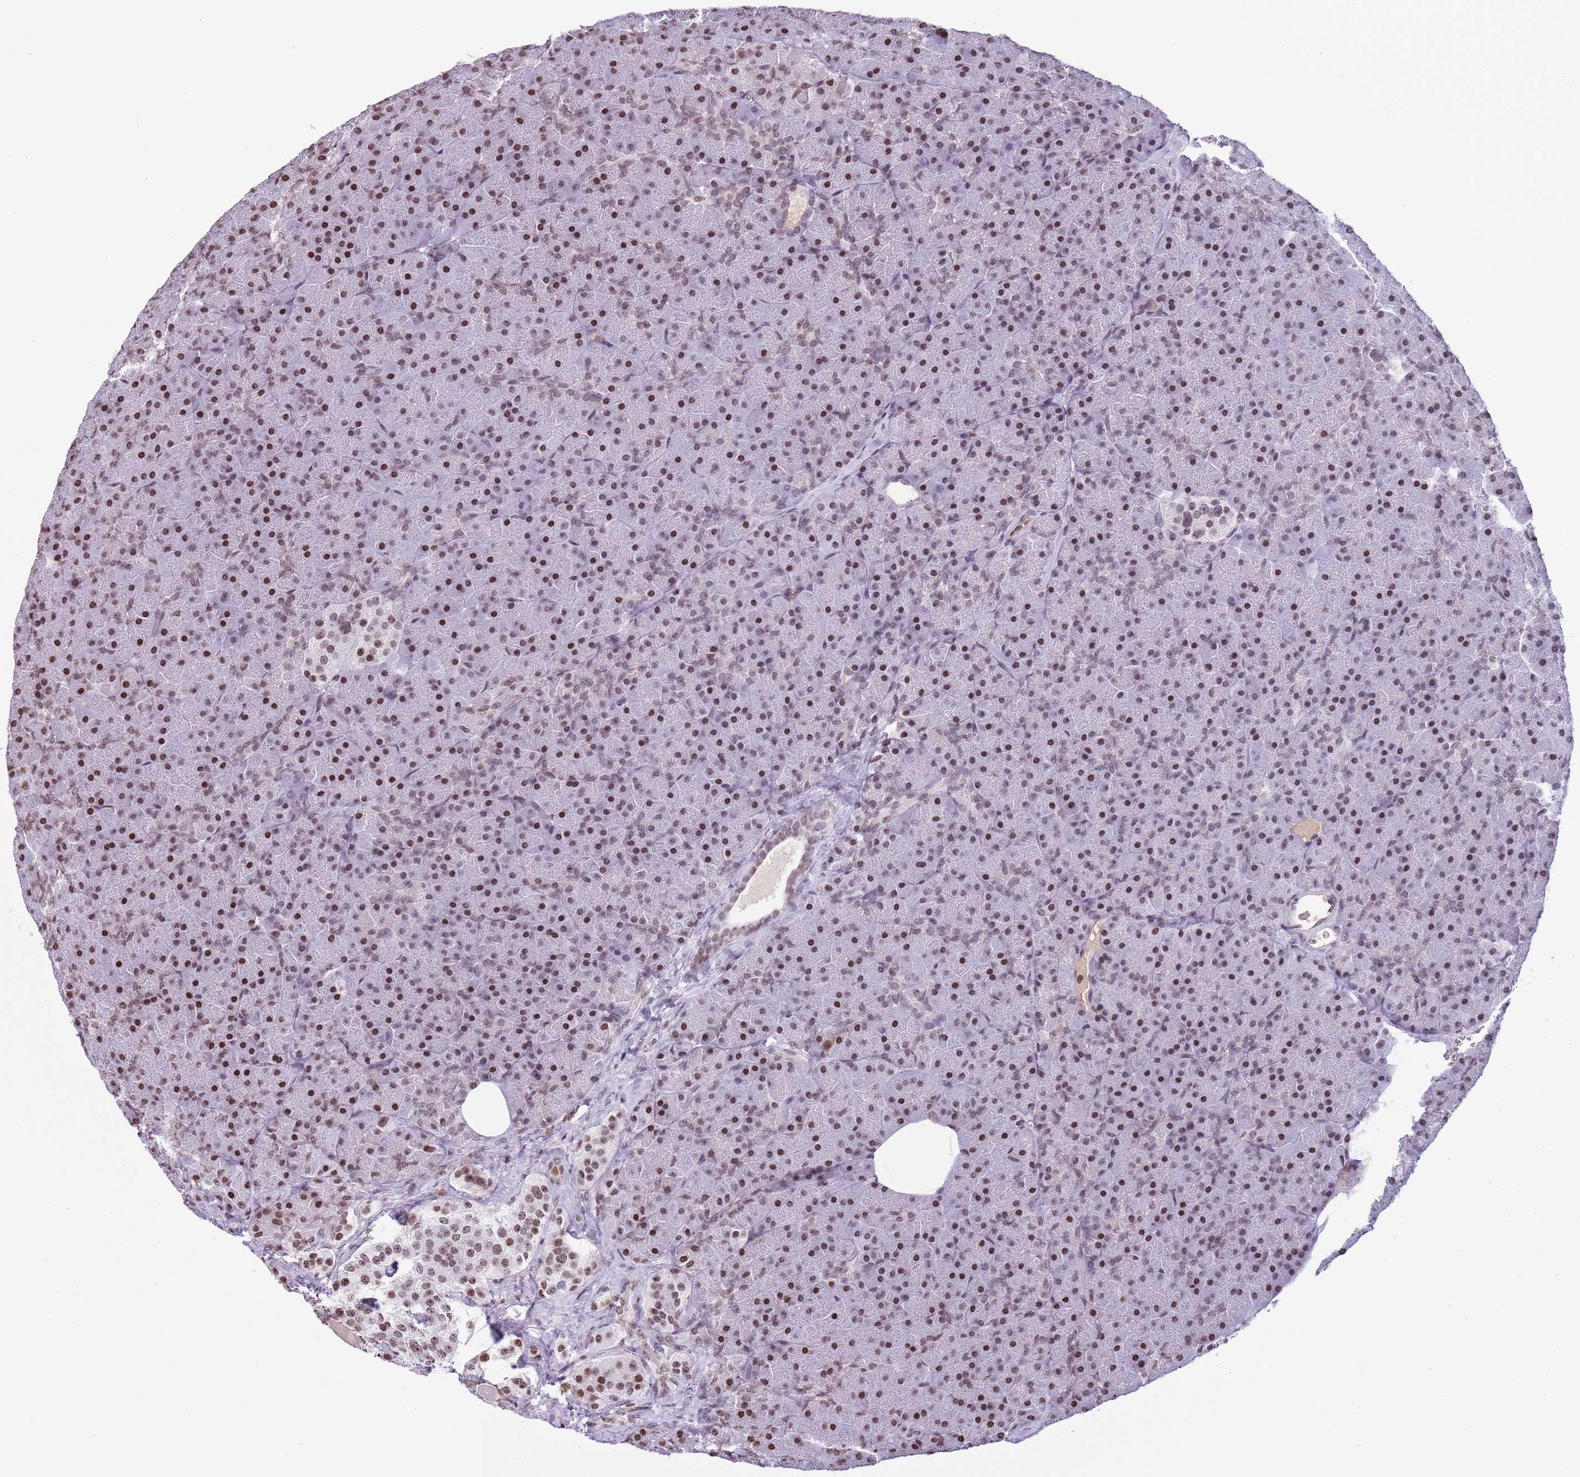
{"staining": {"intensity": "strong", "quantity": ">75%", "location": "nuclear"}, "tissue": "pancreas", "cell_type": "Exocrine glandular cells", "image_type": "normal", "snomed": [{"axis": "morphology", "description": "Normal tissue, NOS"}, {"axis": "topography", "description": "Pancreas"}], "caption": "Brown immunohistochemical staining in unremarkable pancreas reveals strong nuclear staining in about >75% of exocrine glandular cells.", "gene": "KPNA3", "patient": {"sex": "male", "age": 36}}